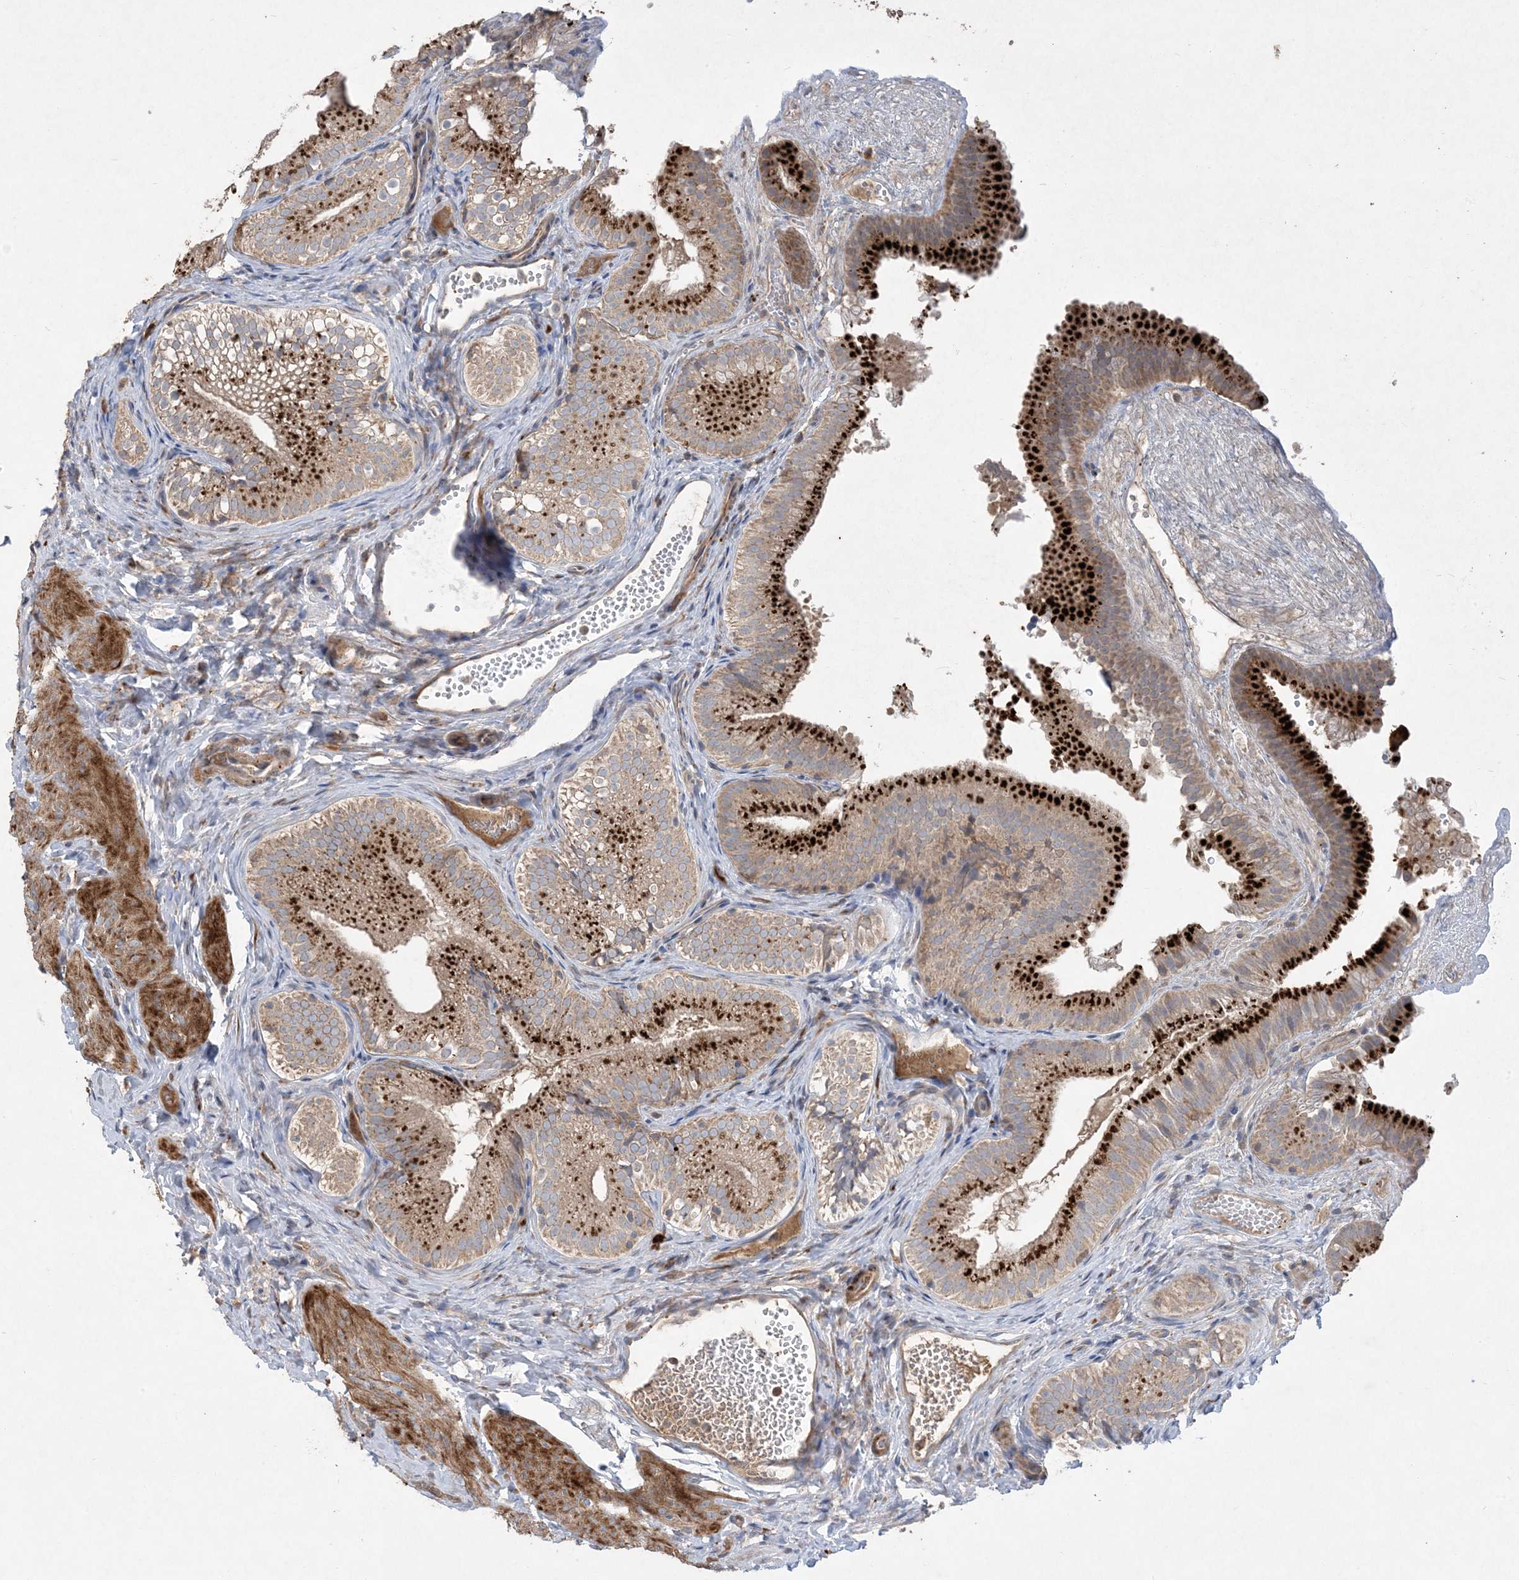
{"staining": {"intensity": "strong", "quantity": ">75%", "location": "cytoplasmic/membranous"}, "tissue": "gallbladder", "cell_type": "Glandular cells", "image_type": "normal", "snomed": [{"axis": "morphology", "description": "Normal tissue, NOS"}, {"axis": "topography", "description": "Gallbladder"}], "caption": "Normal gallbladder exhibits strong cytoplasmic/membranous positivity in approximately >75% of glandular cells.", "gene": "MASP2", "patient": {"sex": "female", "age": 30}}